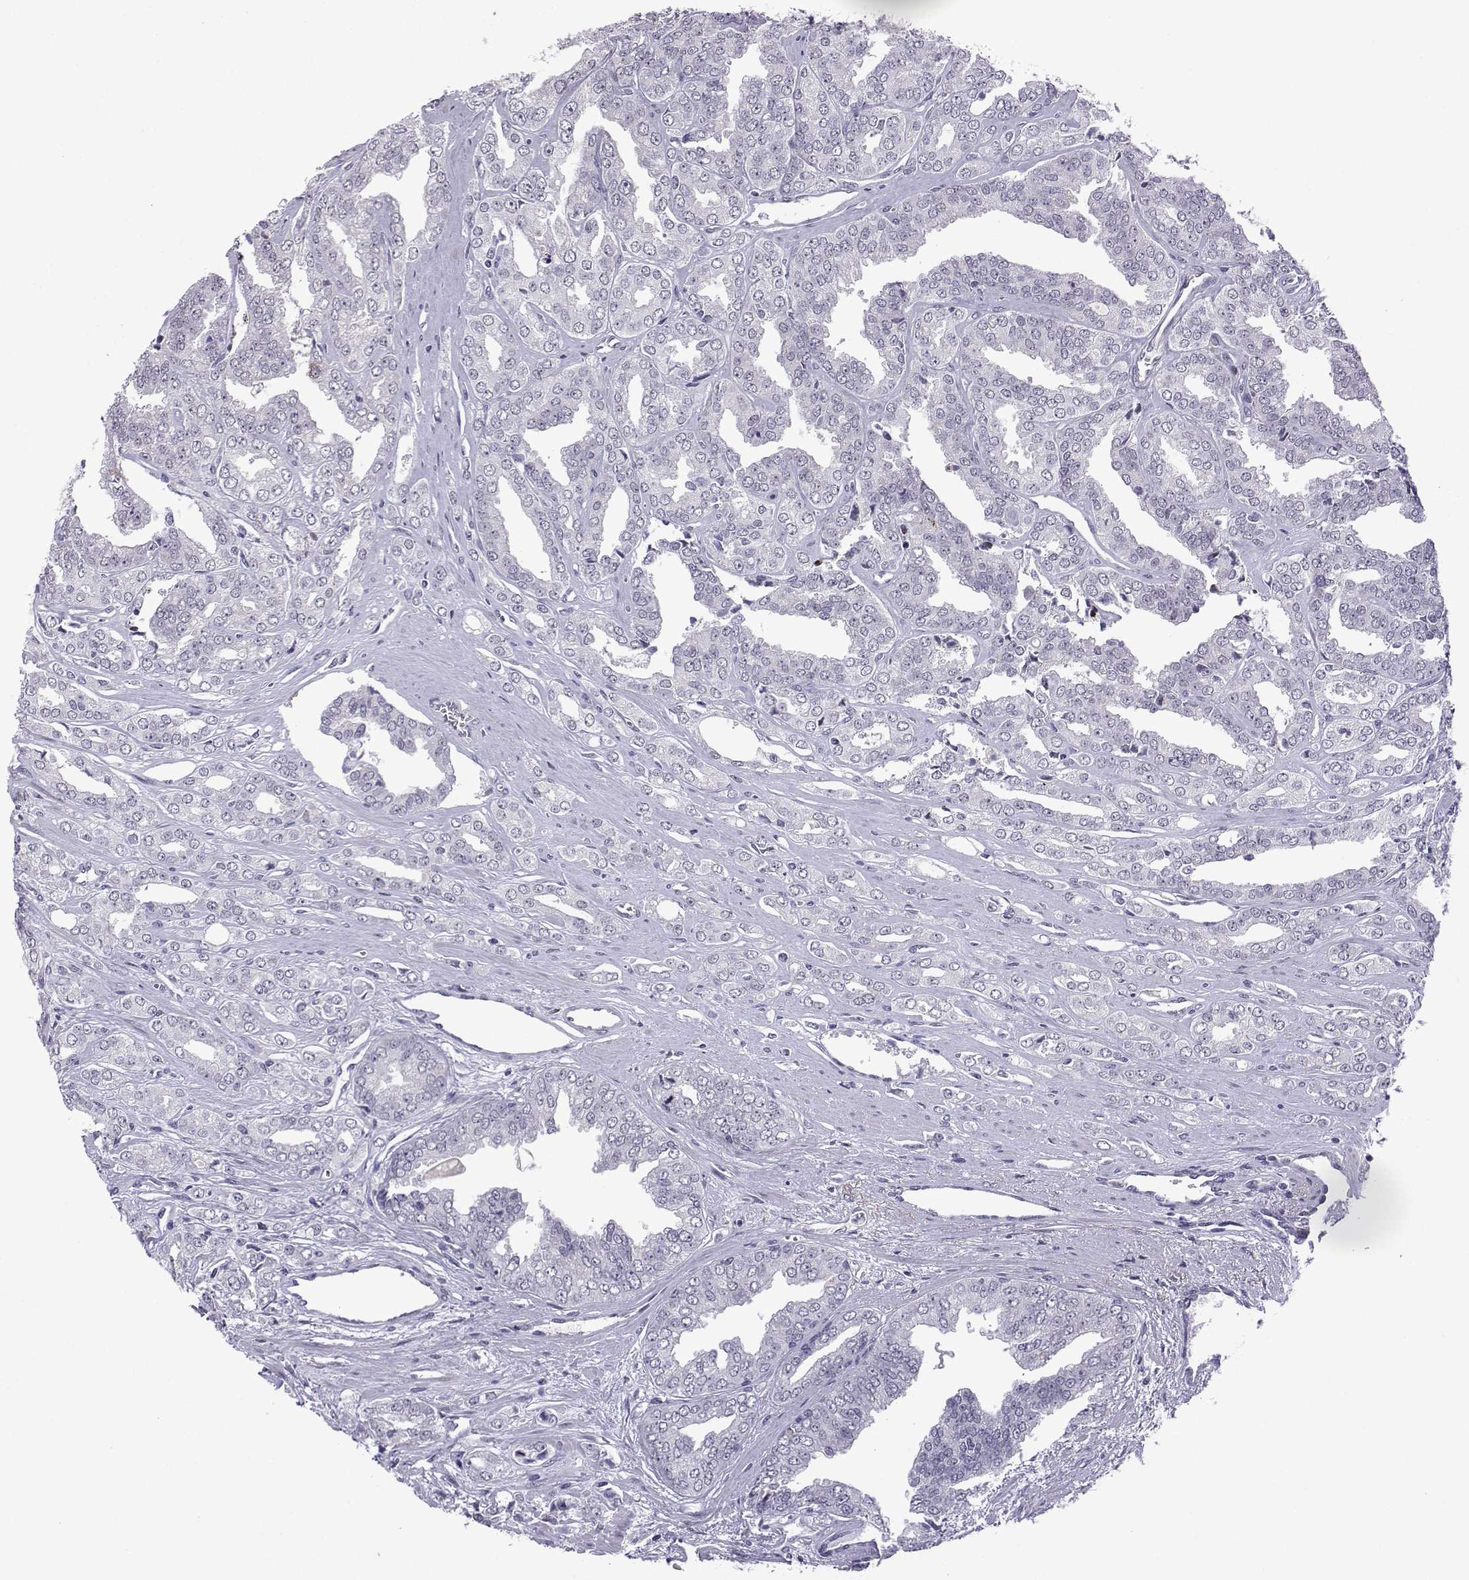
{"staining": {"intensity": "negative", "quantity": "none", "location": "none"}, "tissue": "prostate cancer", "cell_type": "Tumor cells", "image_type": "cancer", "snomed": [{"axis": "morphology", "description": "Adenocarcinoma, NOS"}, {"axis": "morphology", "description": "Adenocarcinoma, High grade"}, {"axis": "topography", "description": "Prostate"}], "caption": "Immunohistochemical staining of human prostate cancer displays no significant positivity in tumor cells. (Stains: DAB (3,3'-diaminobenzidine) immunohistochemistry with hematoxylin counter stain, Microscopy: brightfield microscopy at high magnification).", "gene": "FGF3", "patient": {"sex": "male", "age": 70}}